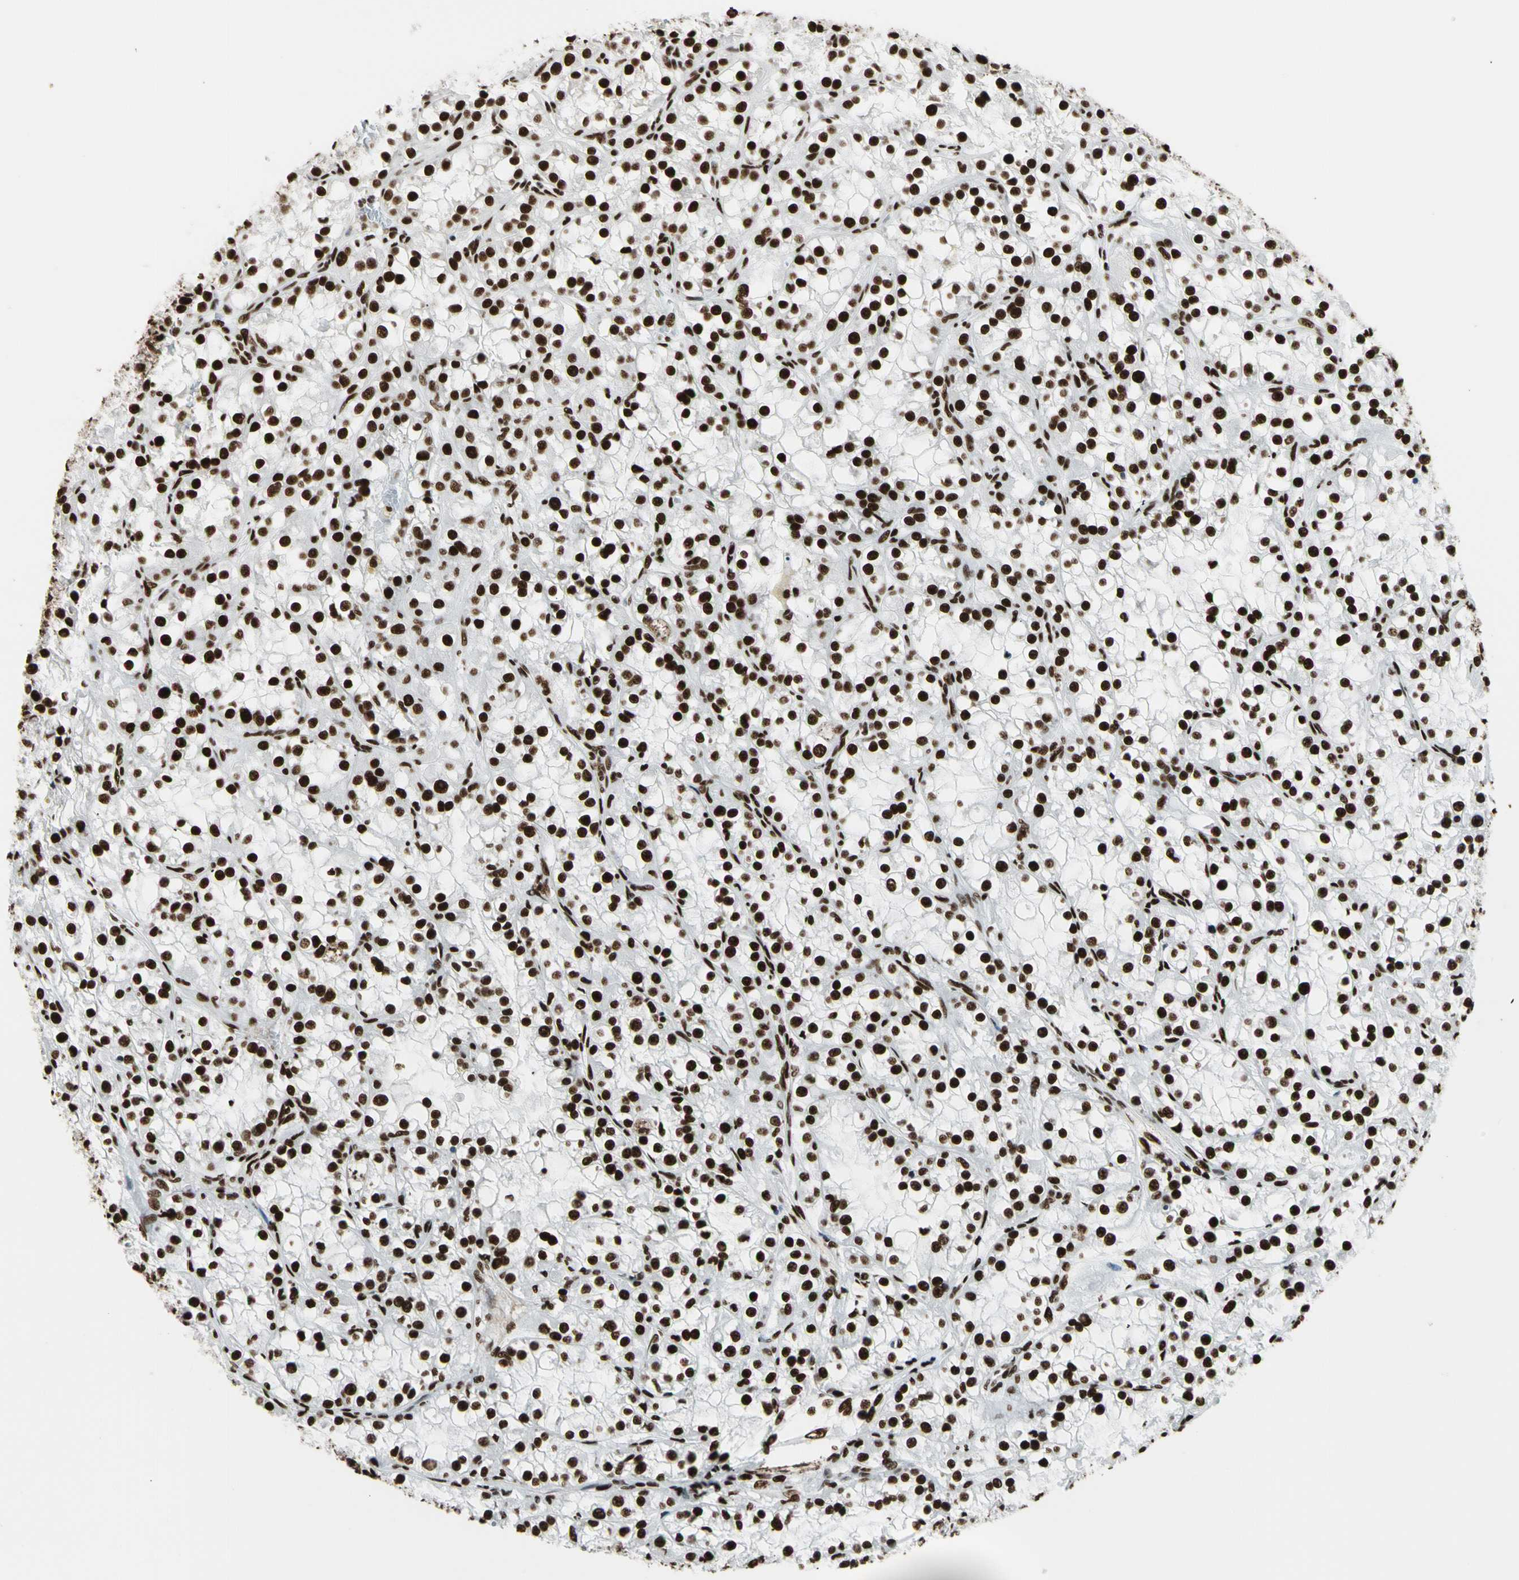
{"staining": {"intensity": "strong", "quantity": ">75%", "location": "nuclear"}, "tissue": "renal cancer", "cell_type": "Tumor cells", "image_type": "cancer", "snomed": [{"axis": "morphology", "description": "Adenocarcinoma, NOS"}, {"axis": "topography", "description": "Kidney"}], "caption": "High-magnification brightfield microscopy of renal cancer stained with DAB (3,3'-diaminobenzidine) (brown) and counterstained with hematoxylin (blue). tumor cells exhibit strong nuclear positivity is appreciated in about>75% of cells.", "gene": "CCAR1", "patient": {"sex": "female", "age": 52}}